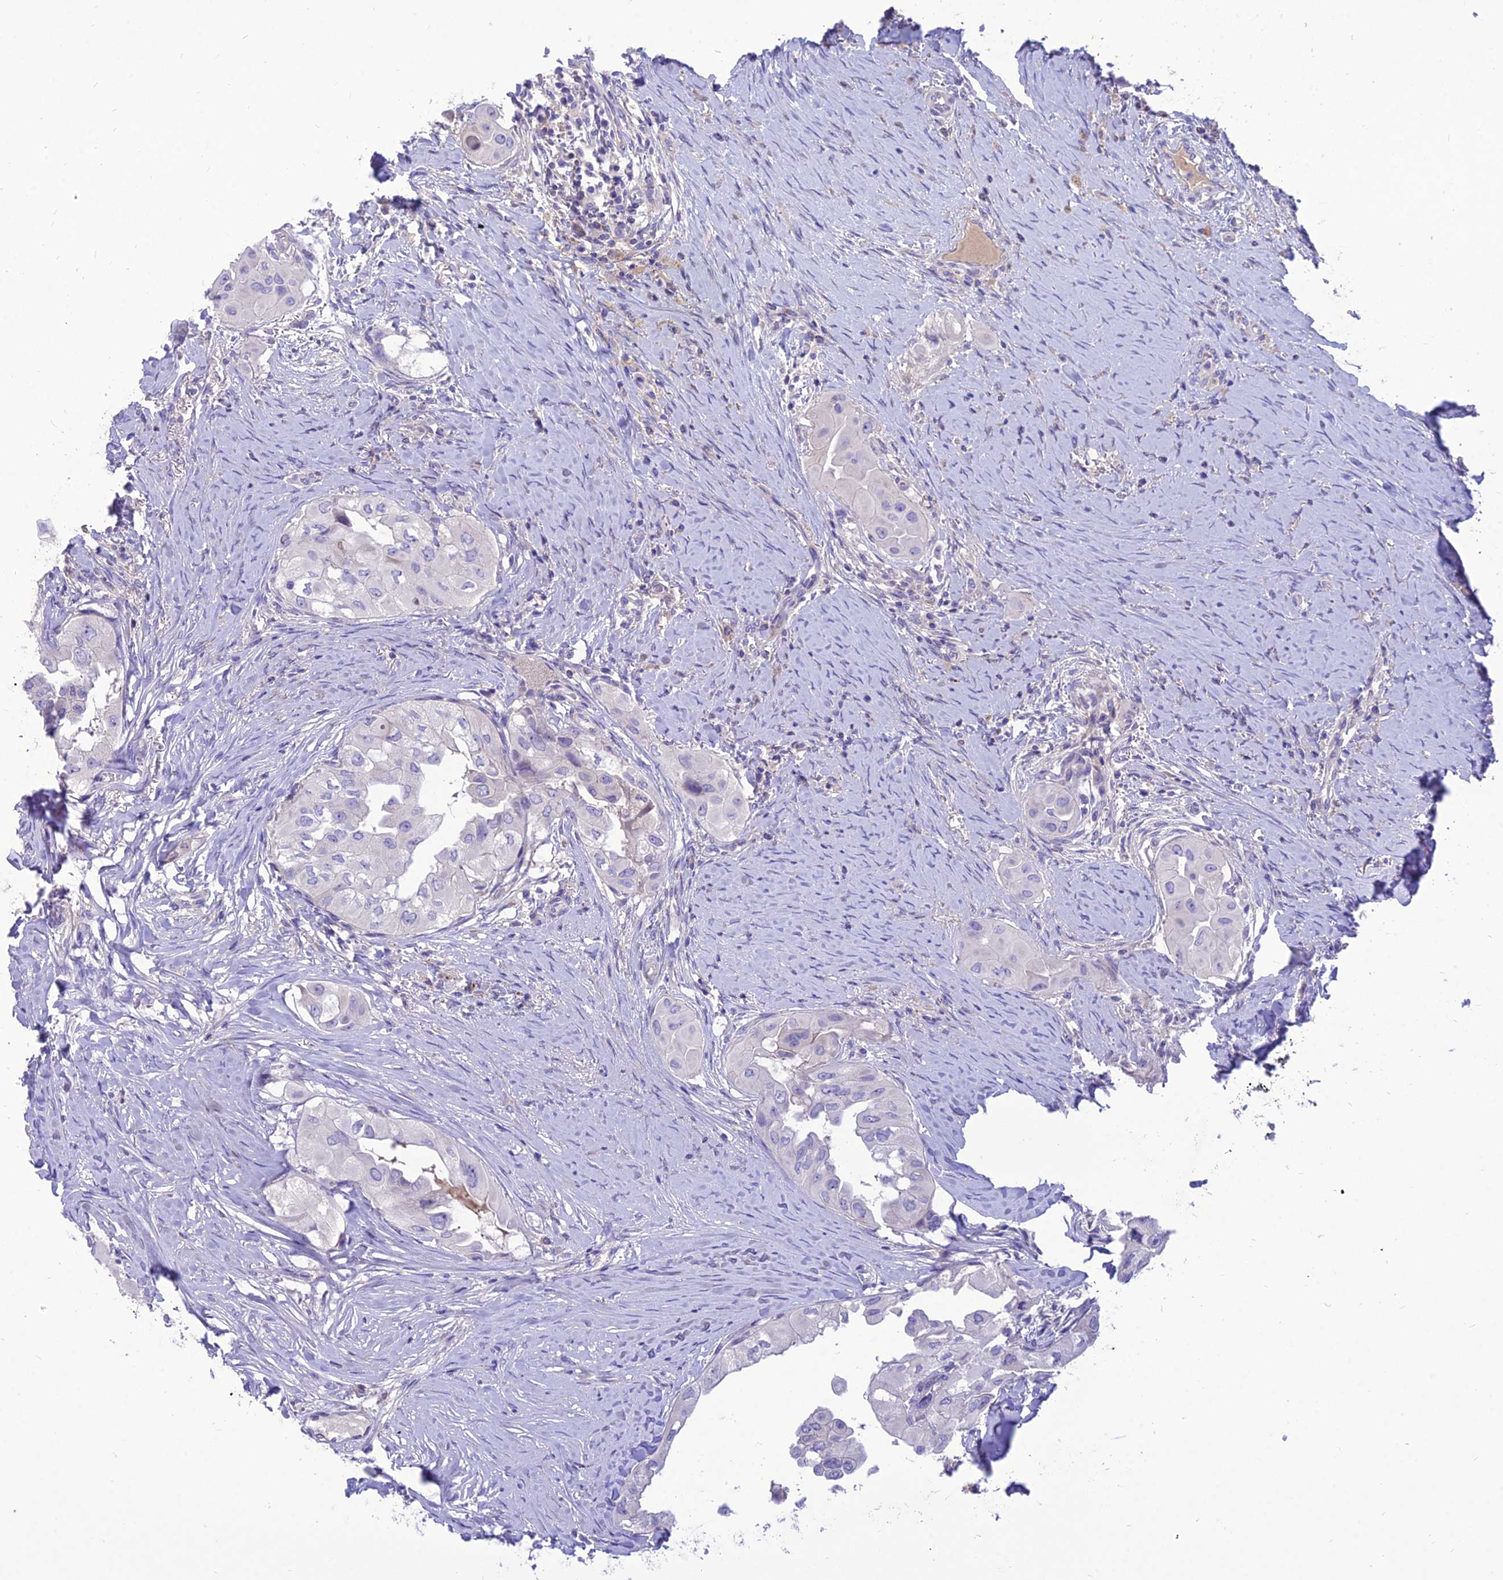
{"staining": {"intensity": "negative", "quantity": "none", "location": "none"}, "tissue": "thyroid cancer", "cell_type": "Tumor cells", "image_type": "cancer", "snomed": [{"axis": "morphology", "description": "Papillary adenocarcinoma, NOS"}, {"axis": "topography", "description": "Thyroid gland"}], "caption": "This is an immunohistochemistry (IHC) photomicrograph of human papillary adenocarcinoma (thyroid). There is no staining in tumor cells.", "gene": "TEKT3", "patient": {"sex": "female", "age": 59}}